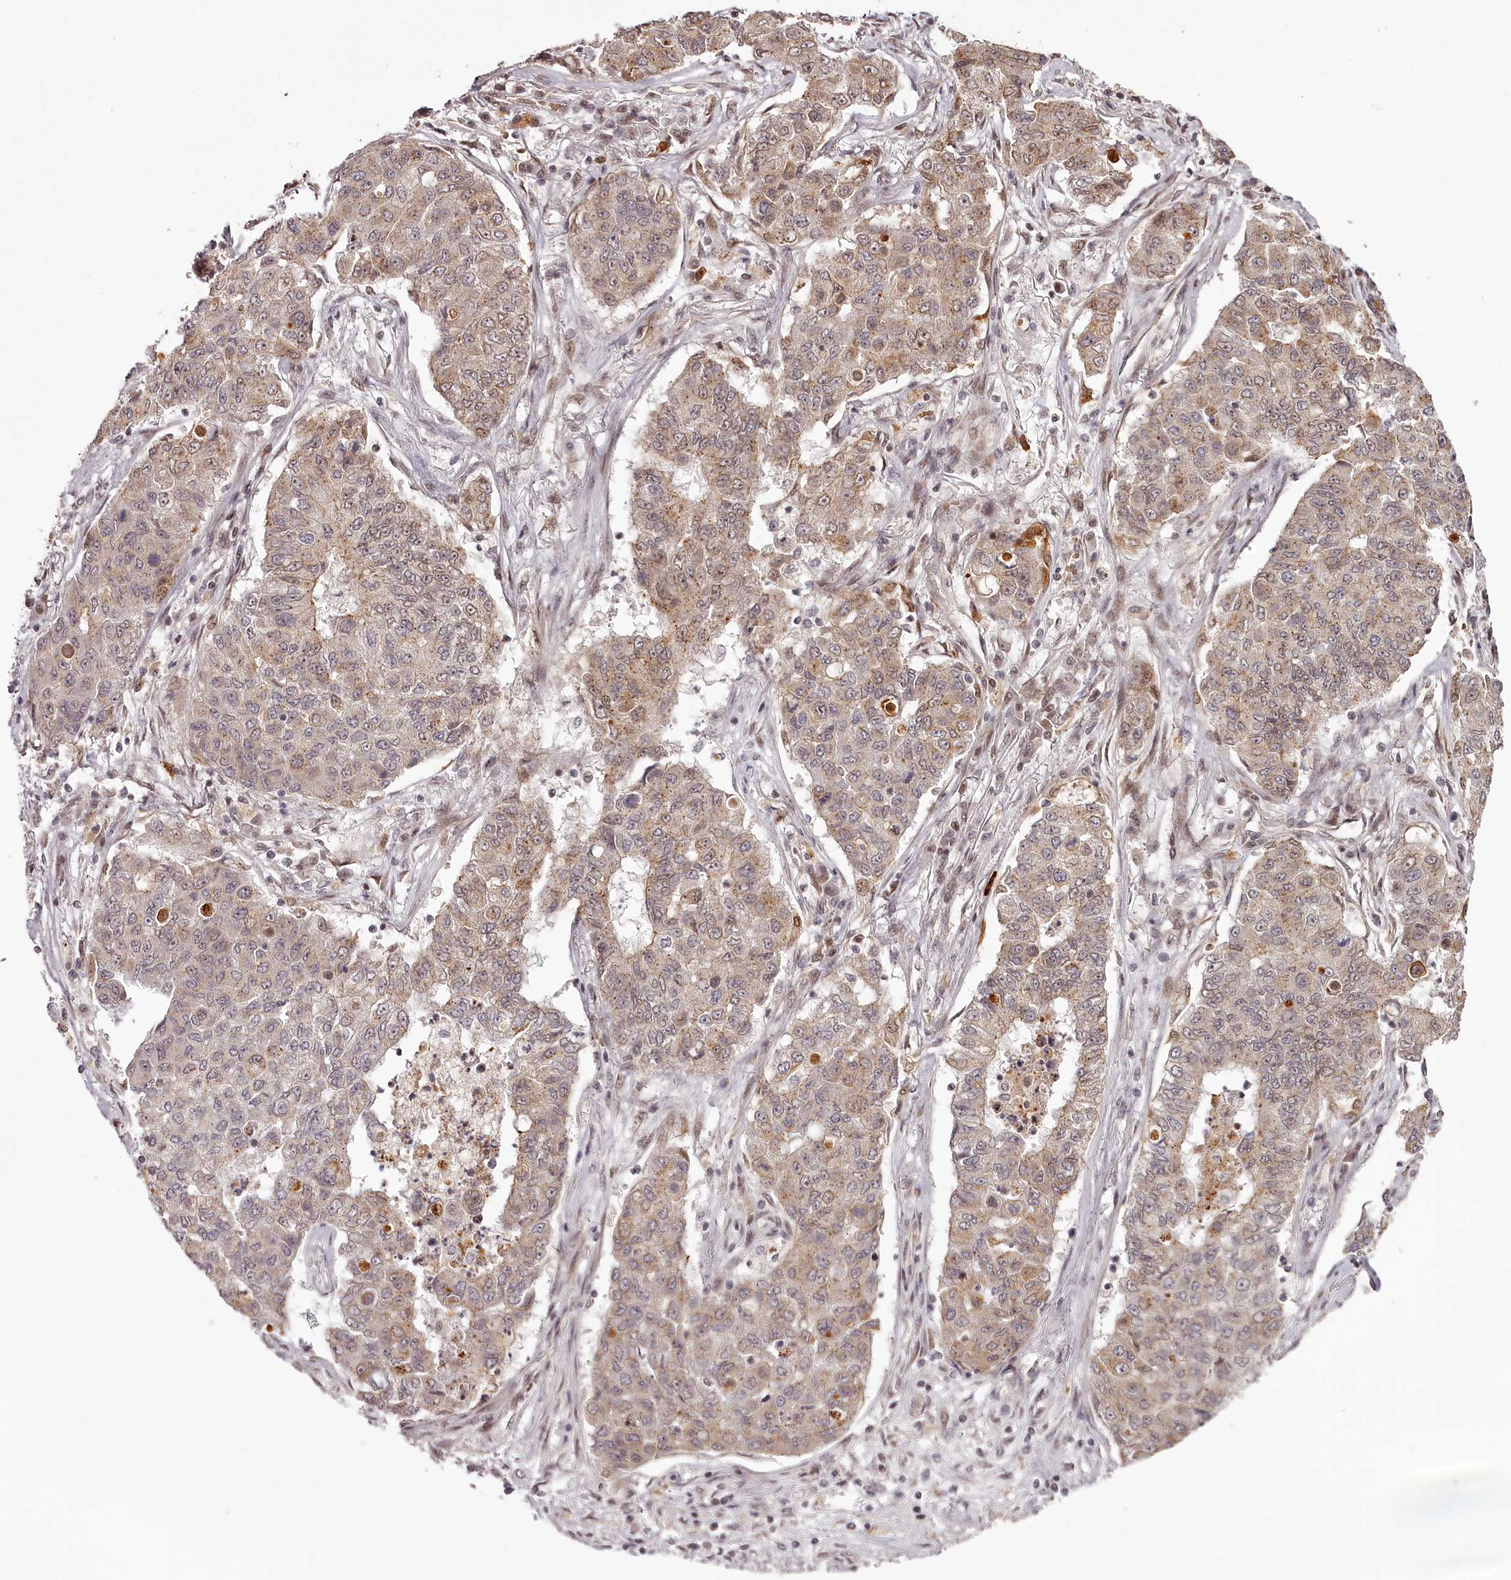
{"staining": {"intensity": "weak", "quantity": "25%-75%", "location": "cytoplasmic/membranous"}, "tissue": "lung cancer", "cell_type": "Tumor cells", "image_type": "cancer", "snomed": [{"axis": "morphology", "description": "Squamous cell carcinoma, NOS"}, {"axis": "topography", "description": "Lung"}], "caption": "IHC (DAB (3,3'-diaminobenzidine)) staining of human lung cancer (squamous cell carcinoma) demonstrates weak cytoplasmic/membranous protein expression in approximately 25%-75% of tumor cells.", "gene": "THYN1", "patient": {"sex": "male", "age": 74}}